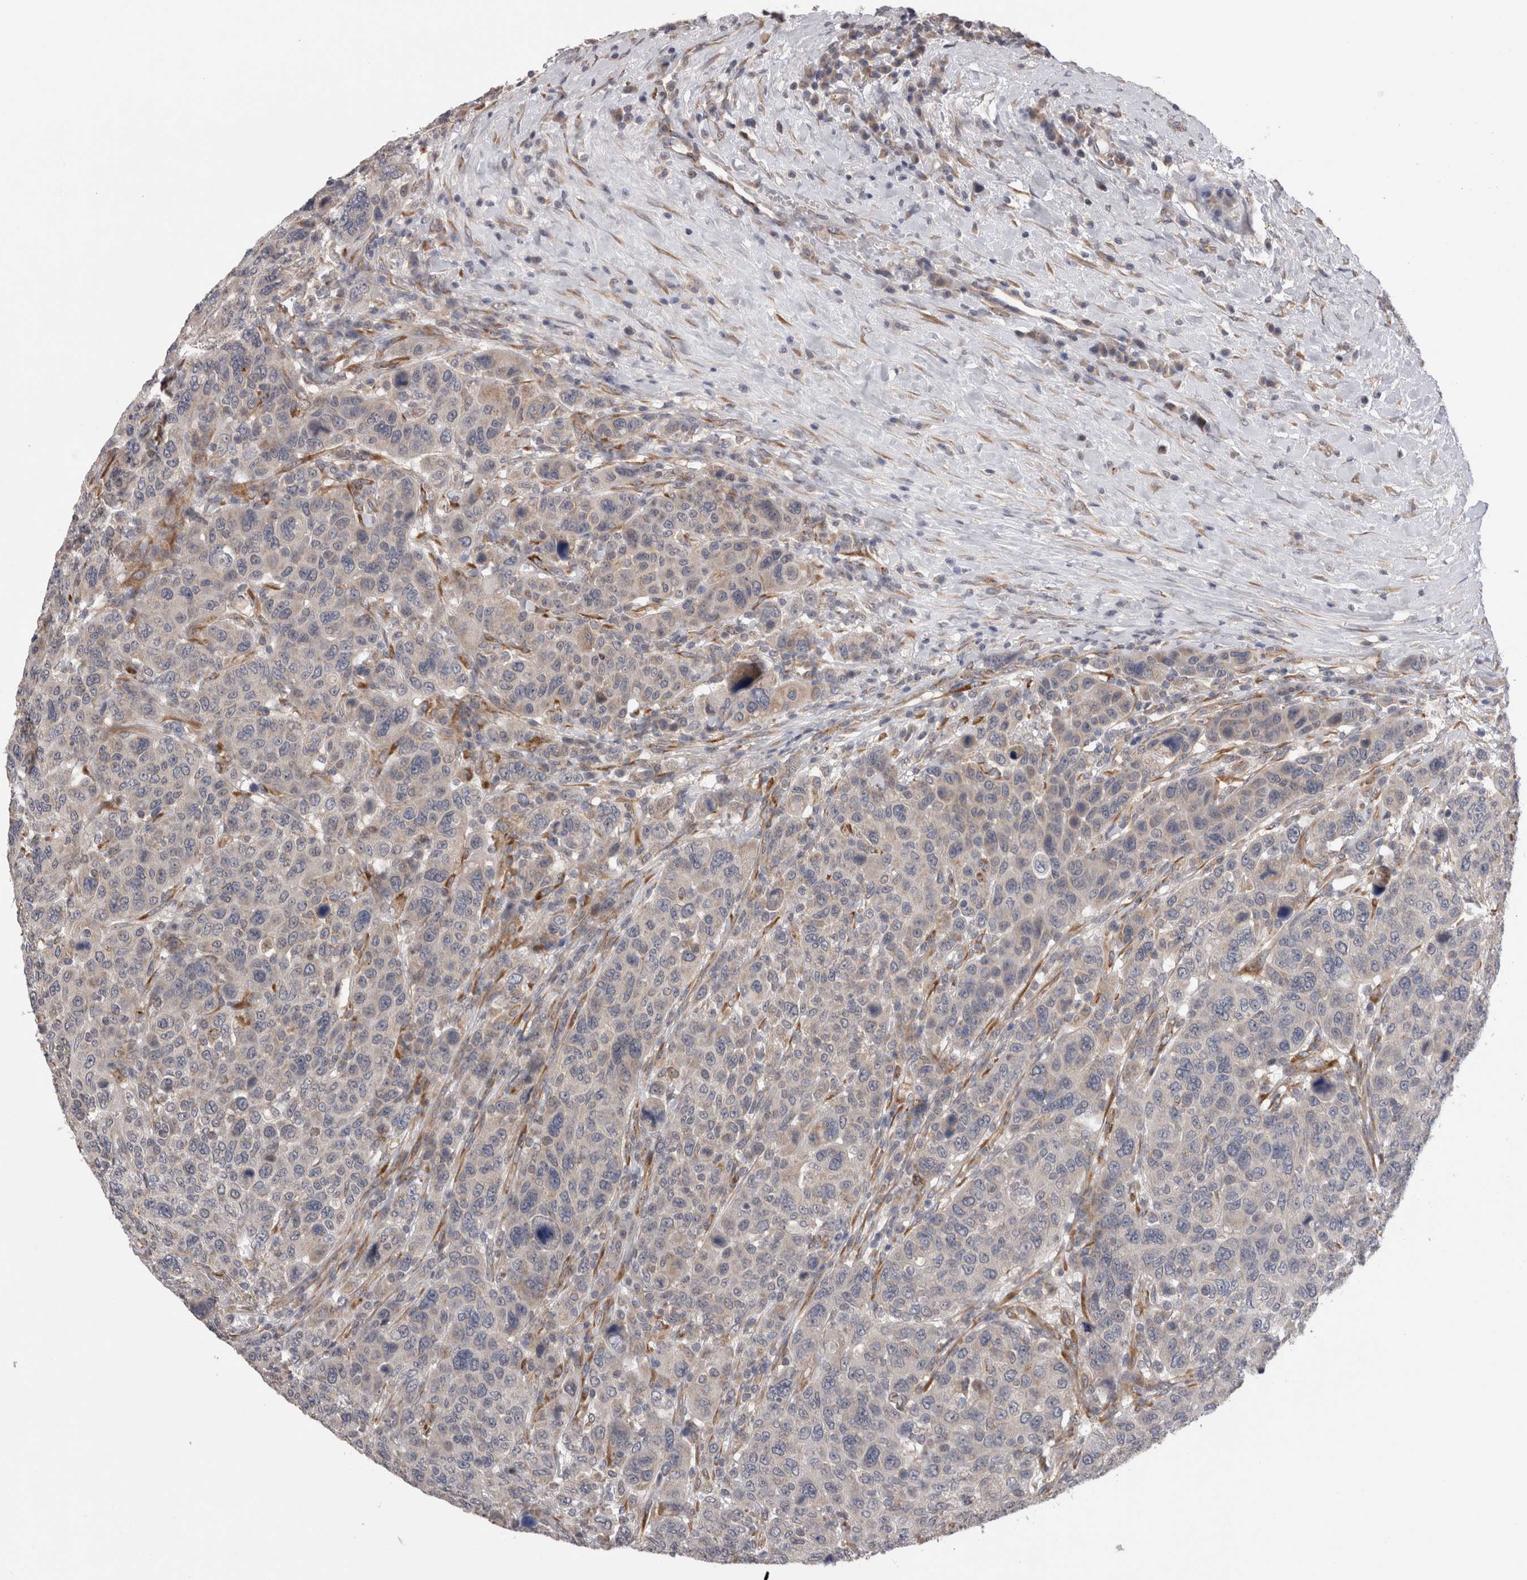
{"staining": {"intensity": "negative", "quantity": "none", "location": "none"}, "tissue": "breast cancer", "cell_type": "Tumor cells", "image_type": "cancer", "snomed": [{"axis": "morphology", "description": "Duct carcinoma"}, {"axis": "topography", "description": "Breast"}], "caption": "A micrograph of breast cancer (infiltrating ductal carcinoma) stained for a protein demonstrates no brown staining in tumor cells. The staining is performed using DAB brown chromogen with nuclei counter-stained in using hematoxylin.", "gene": "ARHGAP29", "patient": {"sex": "female", "age": 37}}